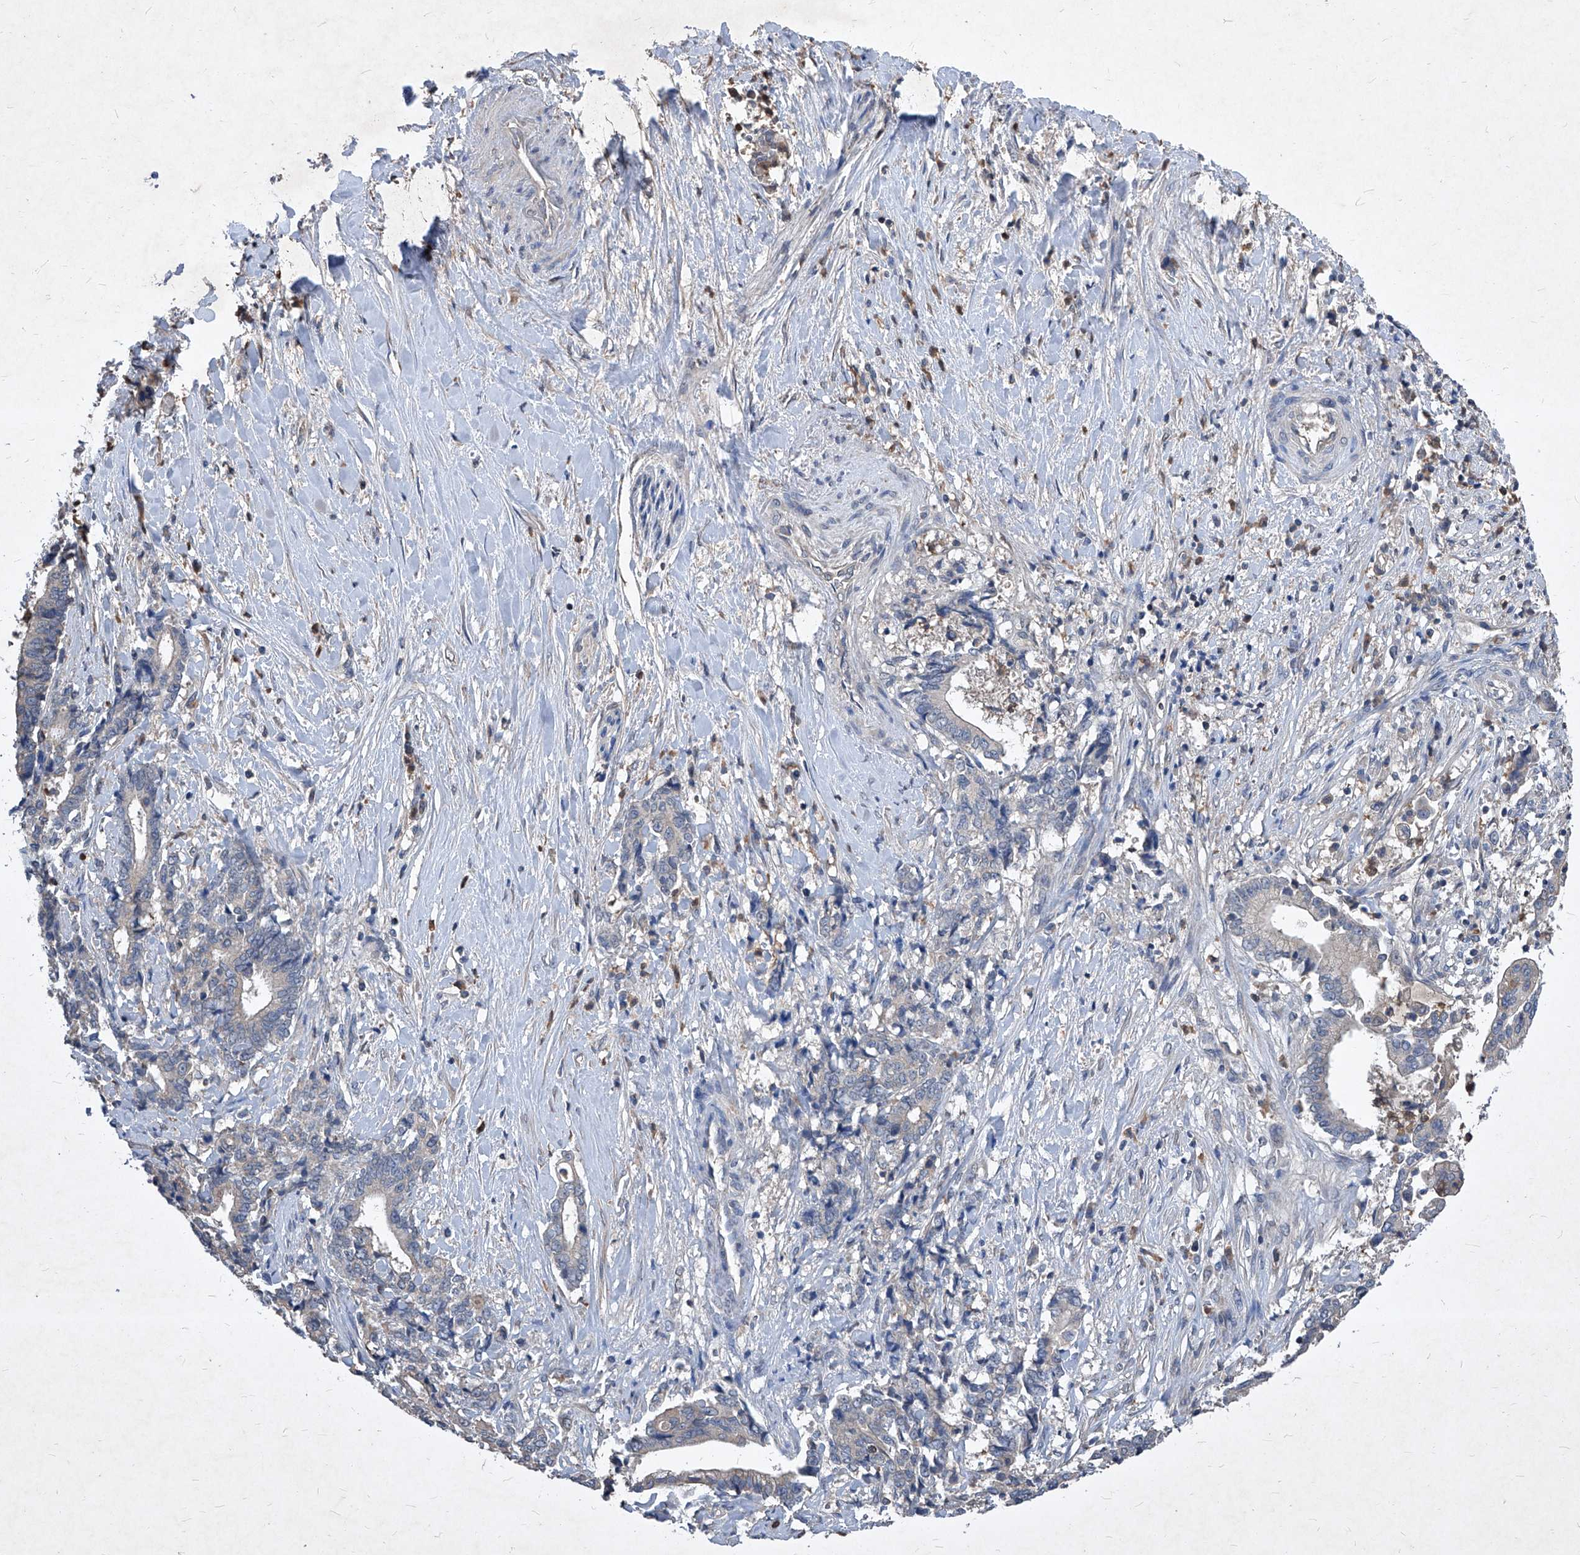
{"staining": {"intensity": "negative", "quantity": "none", "location": "none"}, "tissue": "liver cancer", "cell_type": "Tumor cells", "image_type": "cancer", "snomed": [{"axis": "morphology", "description": "Cholangiocarcinoma"}, {"axis": "topography", "description": "Liver"}], "caption": "Immunohistochemistry (IHC) histopathology image of neoplastic tissue: liver cancer stained with DAB reveals no significant protein staining in tumor cells. (DAB immunohistochemistry (IHC) visualized using brightfield microscopy, high magnification).", "gene": "SYNGR1", "patient": {"sex": "male", "age": 57}}